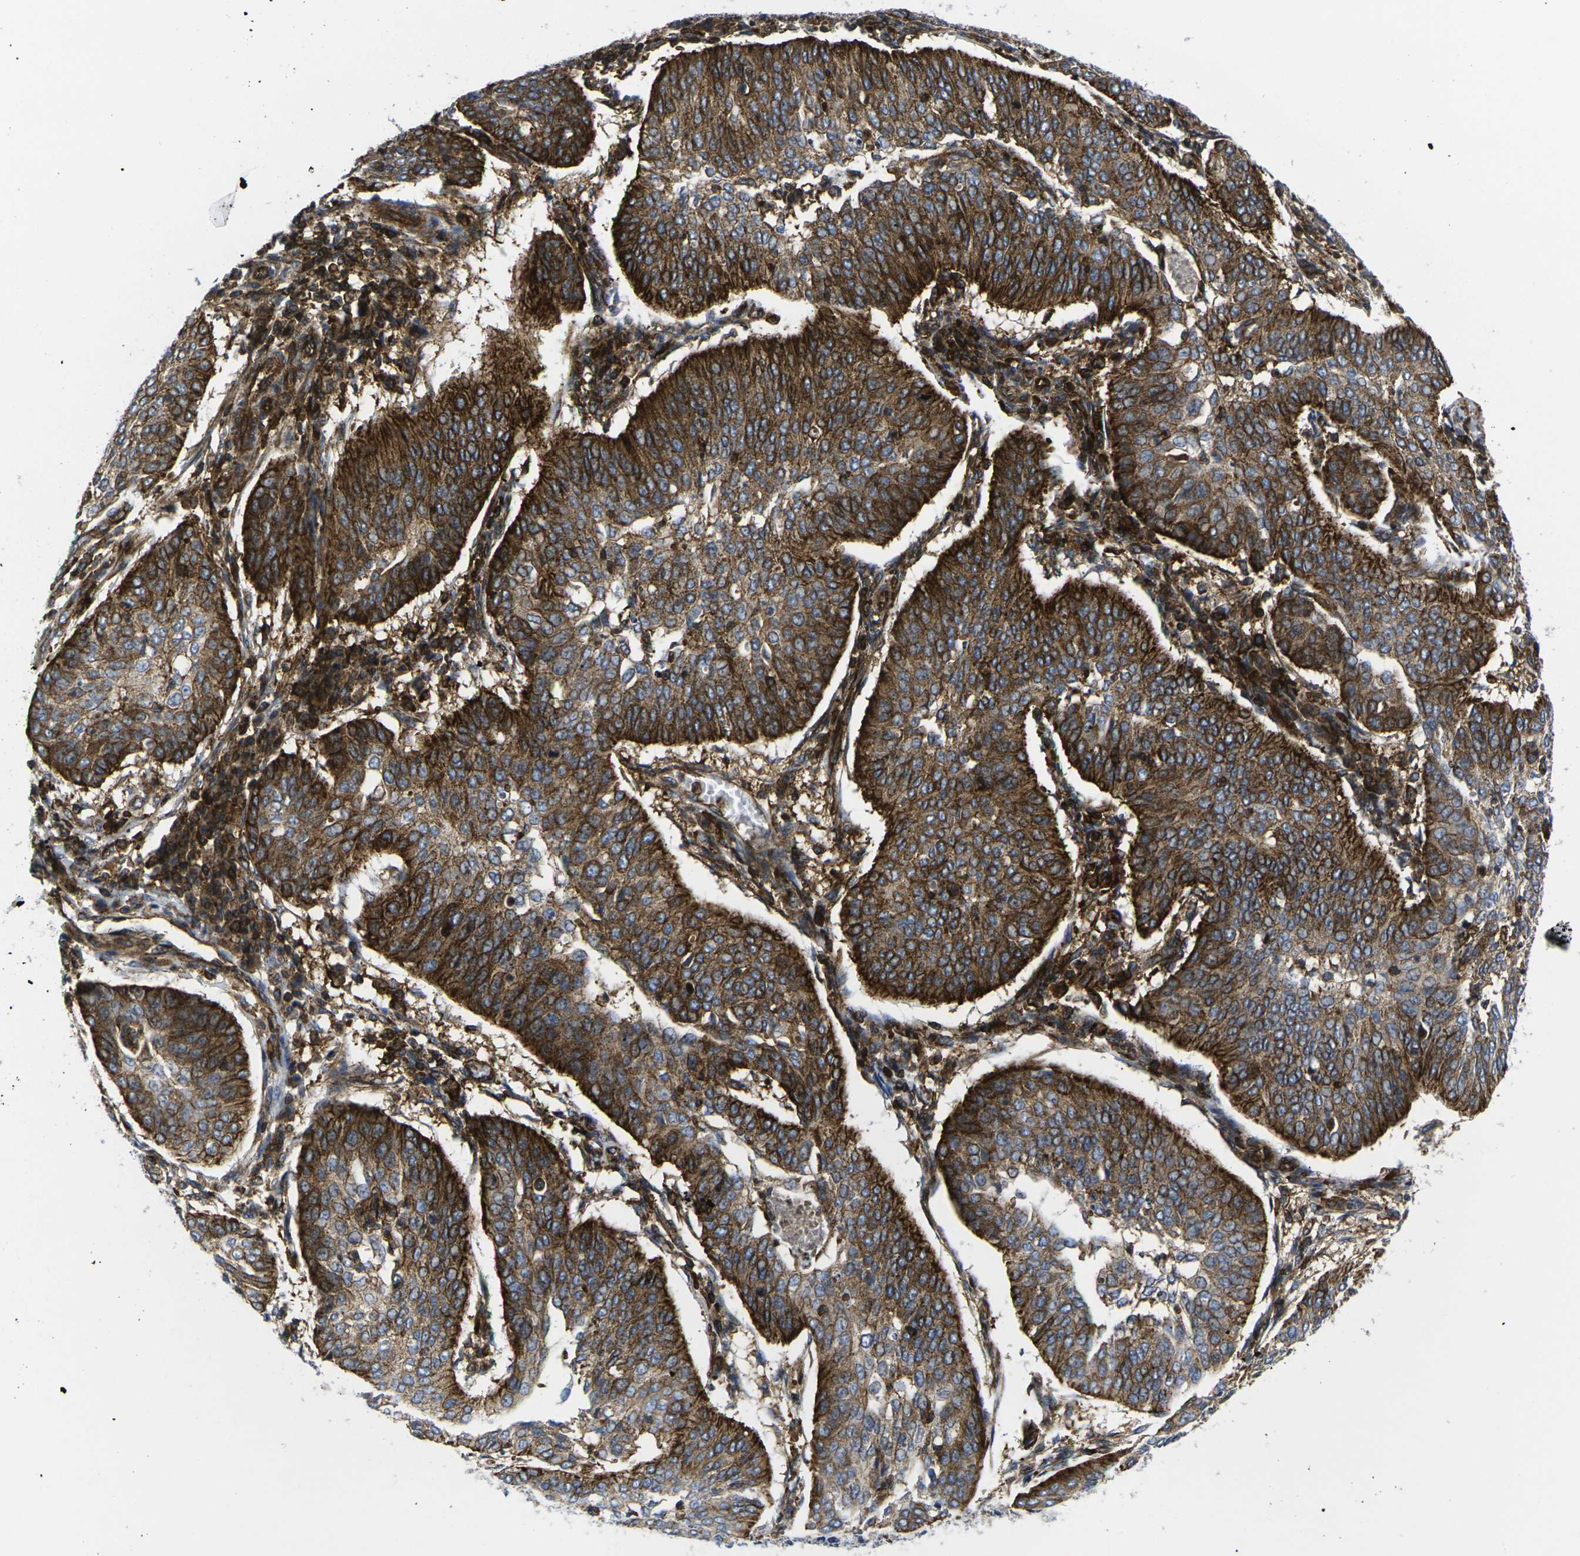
{"staining": {"intensity": "strong", "quantity": ">75%", "location": "cytoplasmic/membranous"}, "tissue": "cervical cancer", "cell_type": "Tumor cells", "image_type": "cancer", "snomed": [{"axis": "morphology", "description": "Normal tissue, NOS"}, {"axis": "morphology", "description": "Squamous cell carcinoma, NOS"}, {"axis": "topography", "description": "Cervix"}], "caption": "Protein analysis of cervical cancer tissue demonstrates strong cytoplasmic/membranous expression in about >75% of tumor cells.", "gene": "IQGAP1", "patient": {"sex": "female", "age": 39}}